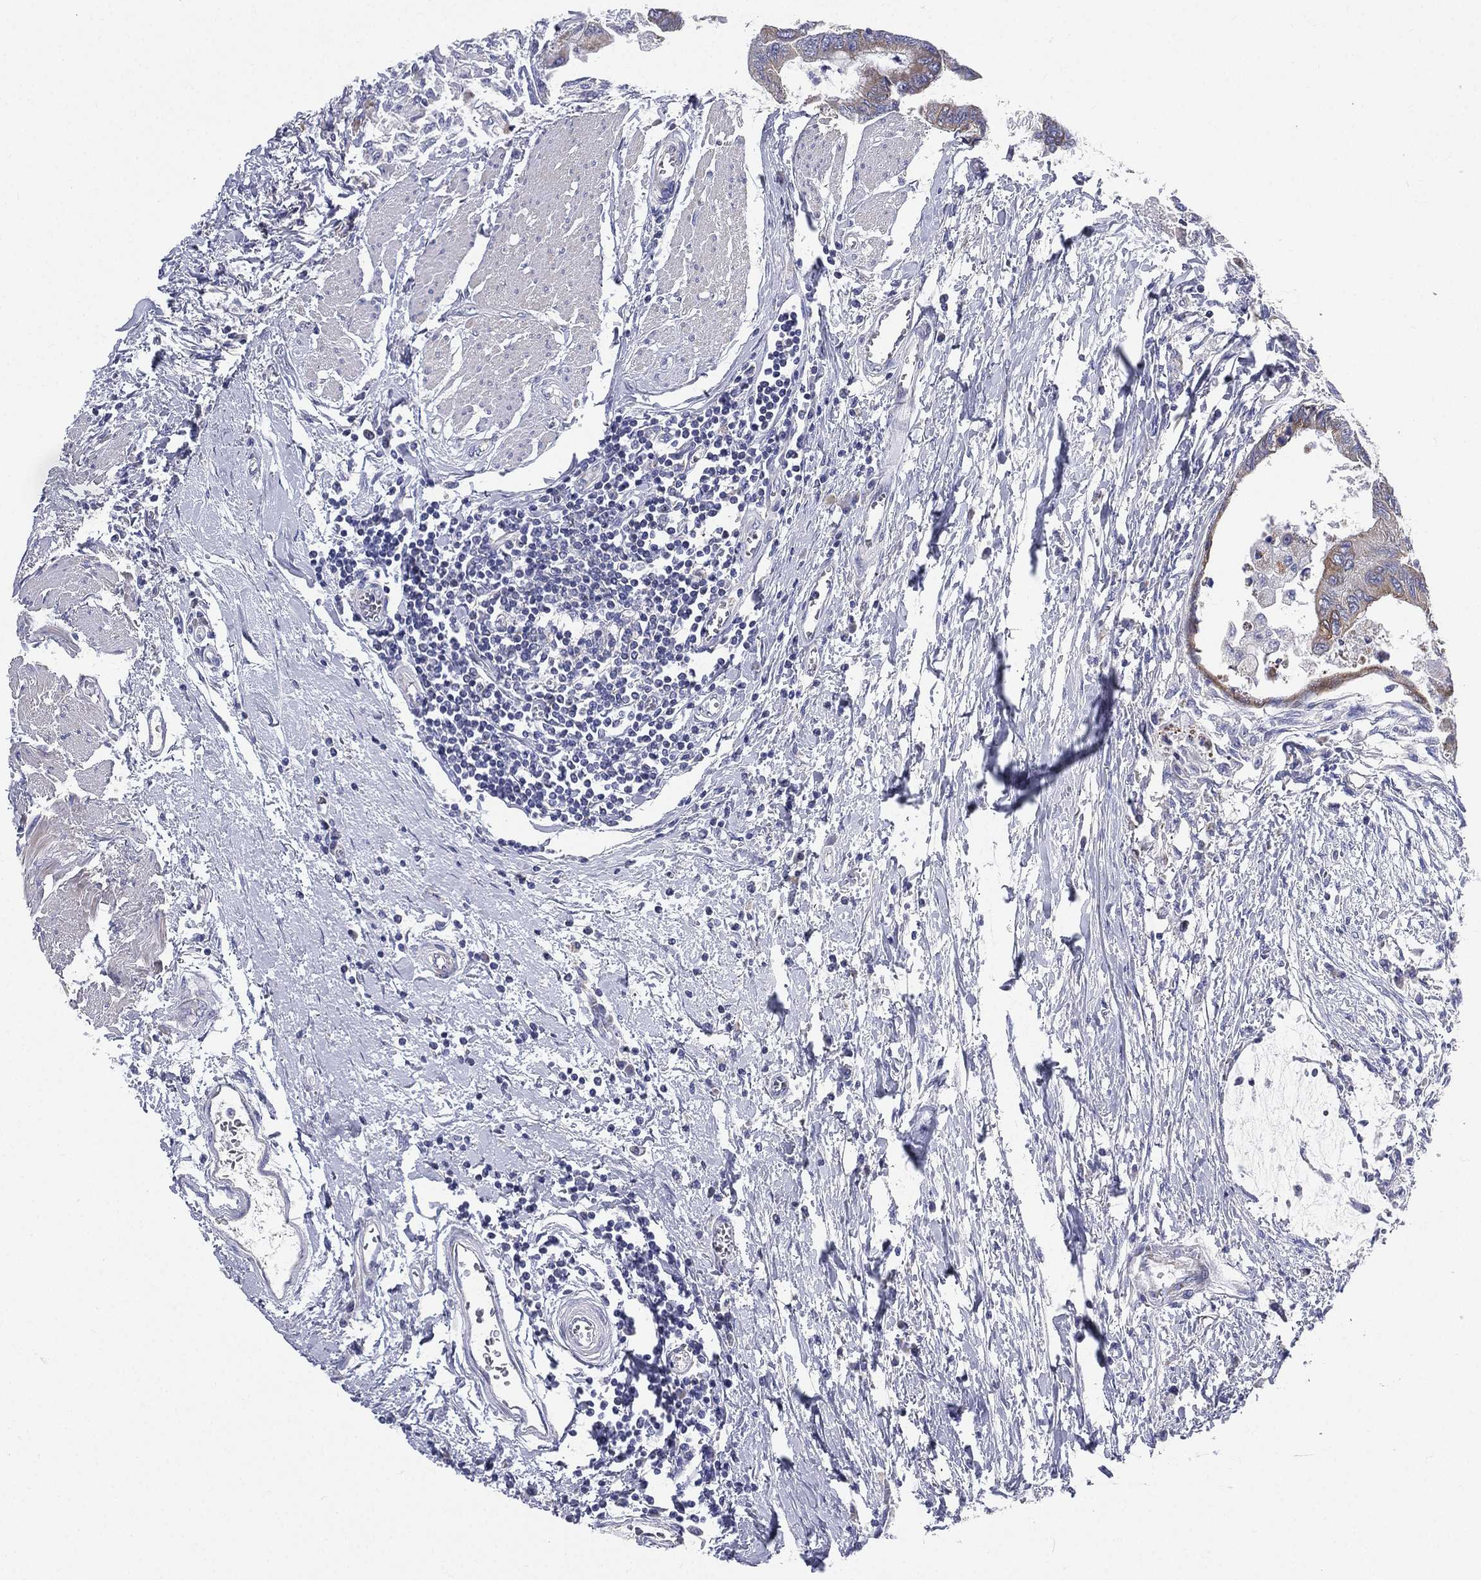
{"staining": {"intensity": "weak", "quantity": "25%-75%", "location": "cytoplasmic/membranous"}, "tissue": "colorectal cancer", "cell_type": "Tumor cells", "image_type": "cancer", "snomed": [{"axis": "morphology", "description": "Normal tissue, NOS"}, {"axis": "morphology", "description": "Adenocarcinoma, NOS"}, {"axis": "topography", "description": "Rectum"}, {"axis": "topography", "description": "Peripheral nerve tissue"}], "caption": "A high-resolution histopathology image shows IHC staining of colorectal adenocarcinoma, which reveals weak cytoplasmic/membranous expression in about 25%-75% of tumor cells.", "gene": "PWWP3A", "patient": {"sex": "male", "age": 92}}